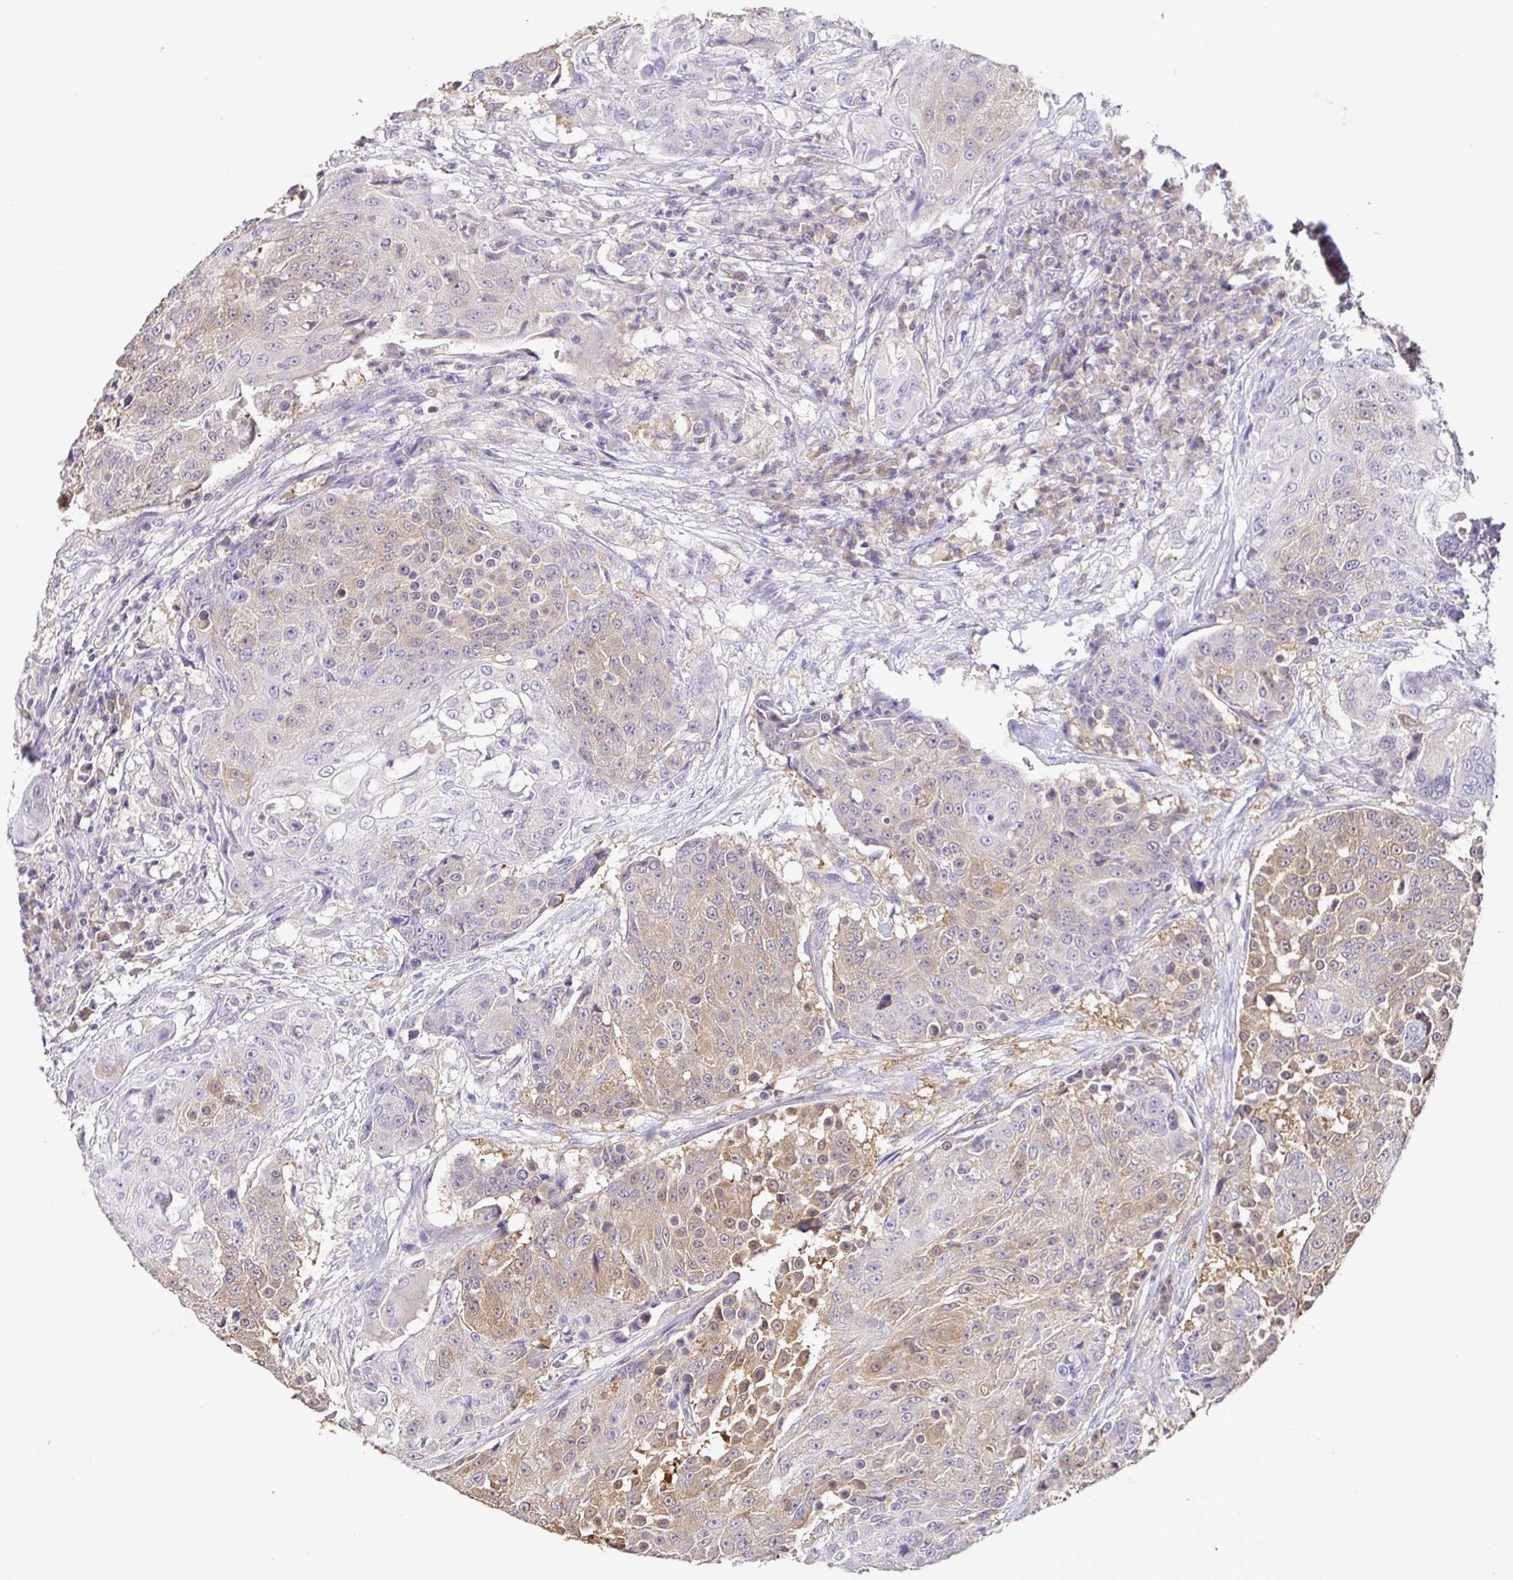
{"staining": {"intensity": "moderate", "quantity": "25%-75%", "location": "cytoplasmic/membranous"}, "tissue": "urothelial cancer", "cell_type": "Tumor cells", "image_type": "cancer", "snomed": [{"axis": "morphology", "description": "Urothelial carcinoma, High grade"}, {"axis": "topography", "description": "Urinary bladder"}], "caption": "High-grade urothelial carcinoma stained with IHC exhibits moderate cytoplasmic/membranous staining in approximately 25%-75% of tumor cells. The staining is performed using DAB brown chromogen to label protein expression. The nuclei are counter-stained blue using hematoxylin.", "gene": "SHISA4", "patient": {"sex": "female", "age": 63}}